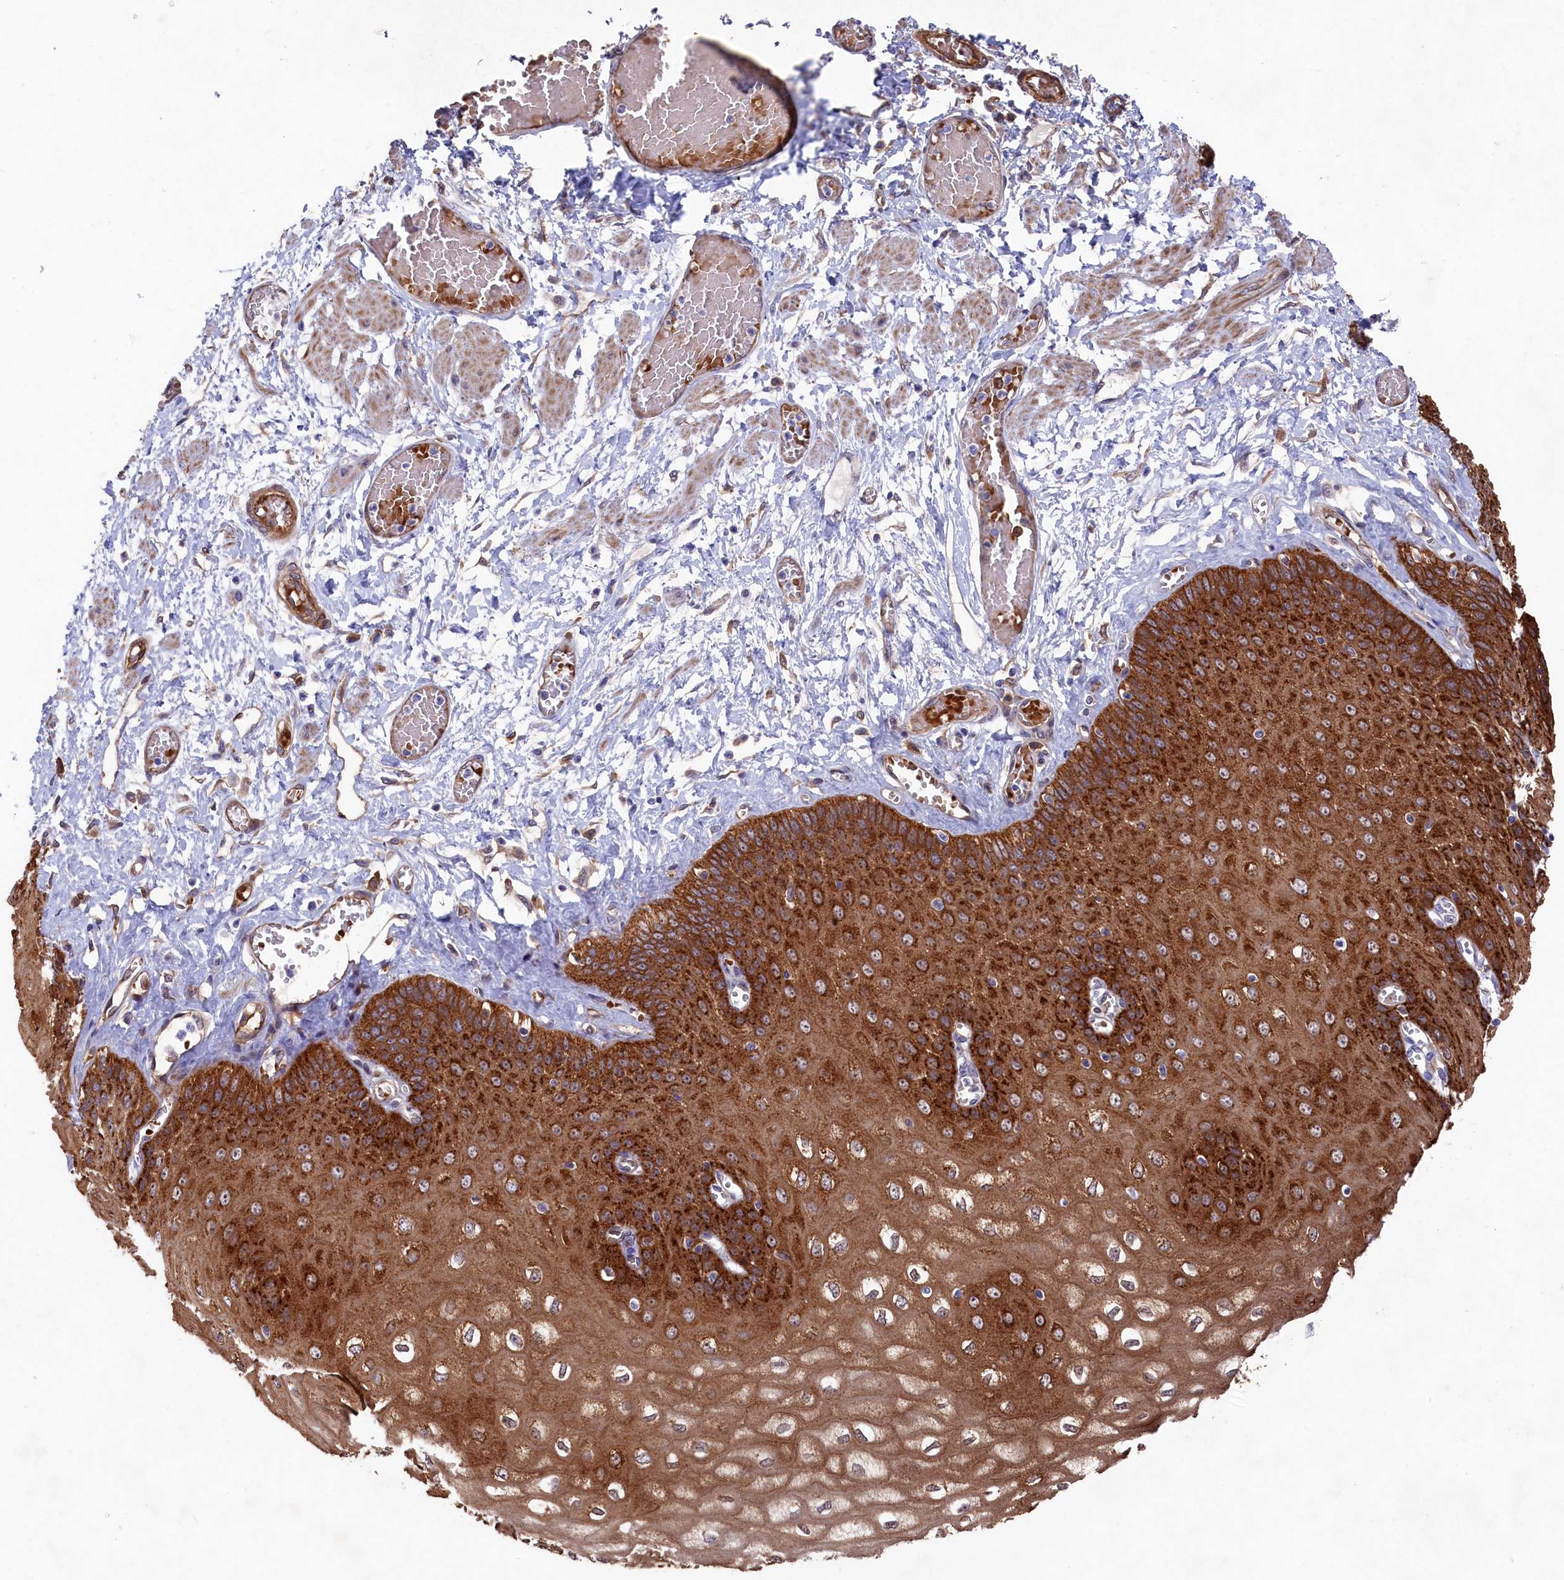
{"staining": {"intensity": "strong", "quantity": ">75%", "location": "cytoplasmic/membranous,nuclear"}, "tissue": "esophagus", "cell_type": "Squamous epithelial cells", "image_type": "normal", "snomed": [{"axis": "morphology", "description": "Normal tissue, NOS"}, {"axis": "topography", "description": "Esophagus"}], "caption": "This photomicrograph demonstrates immunohistochemistry staining of normal human esophagus, with high strong cytoplasmic/membranous,nuclear staining in approximately >75% of squamous epithelial cells.", "gene": "LHFPL4", "patient": {"sex": "male", "age": 60}}